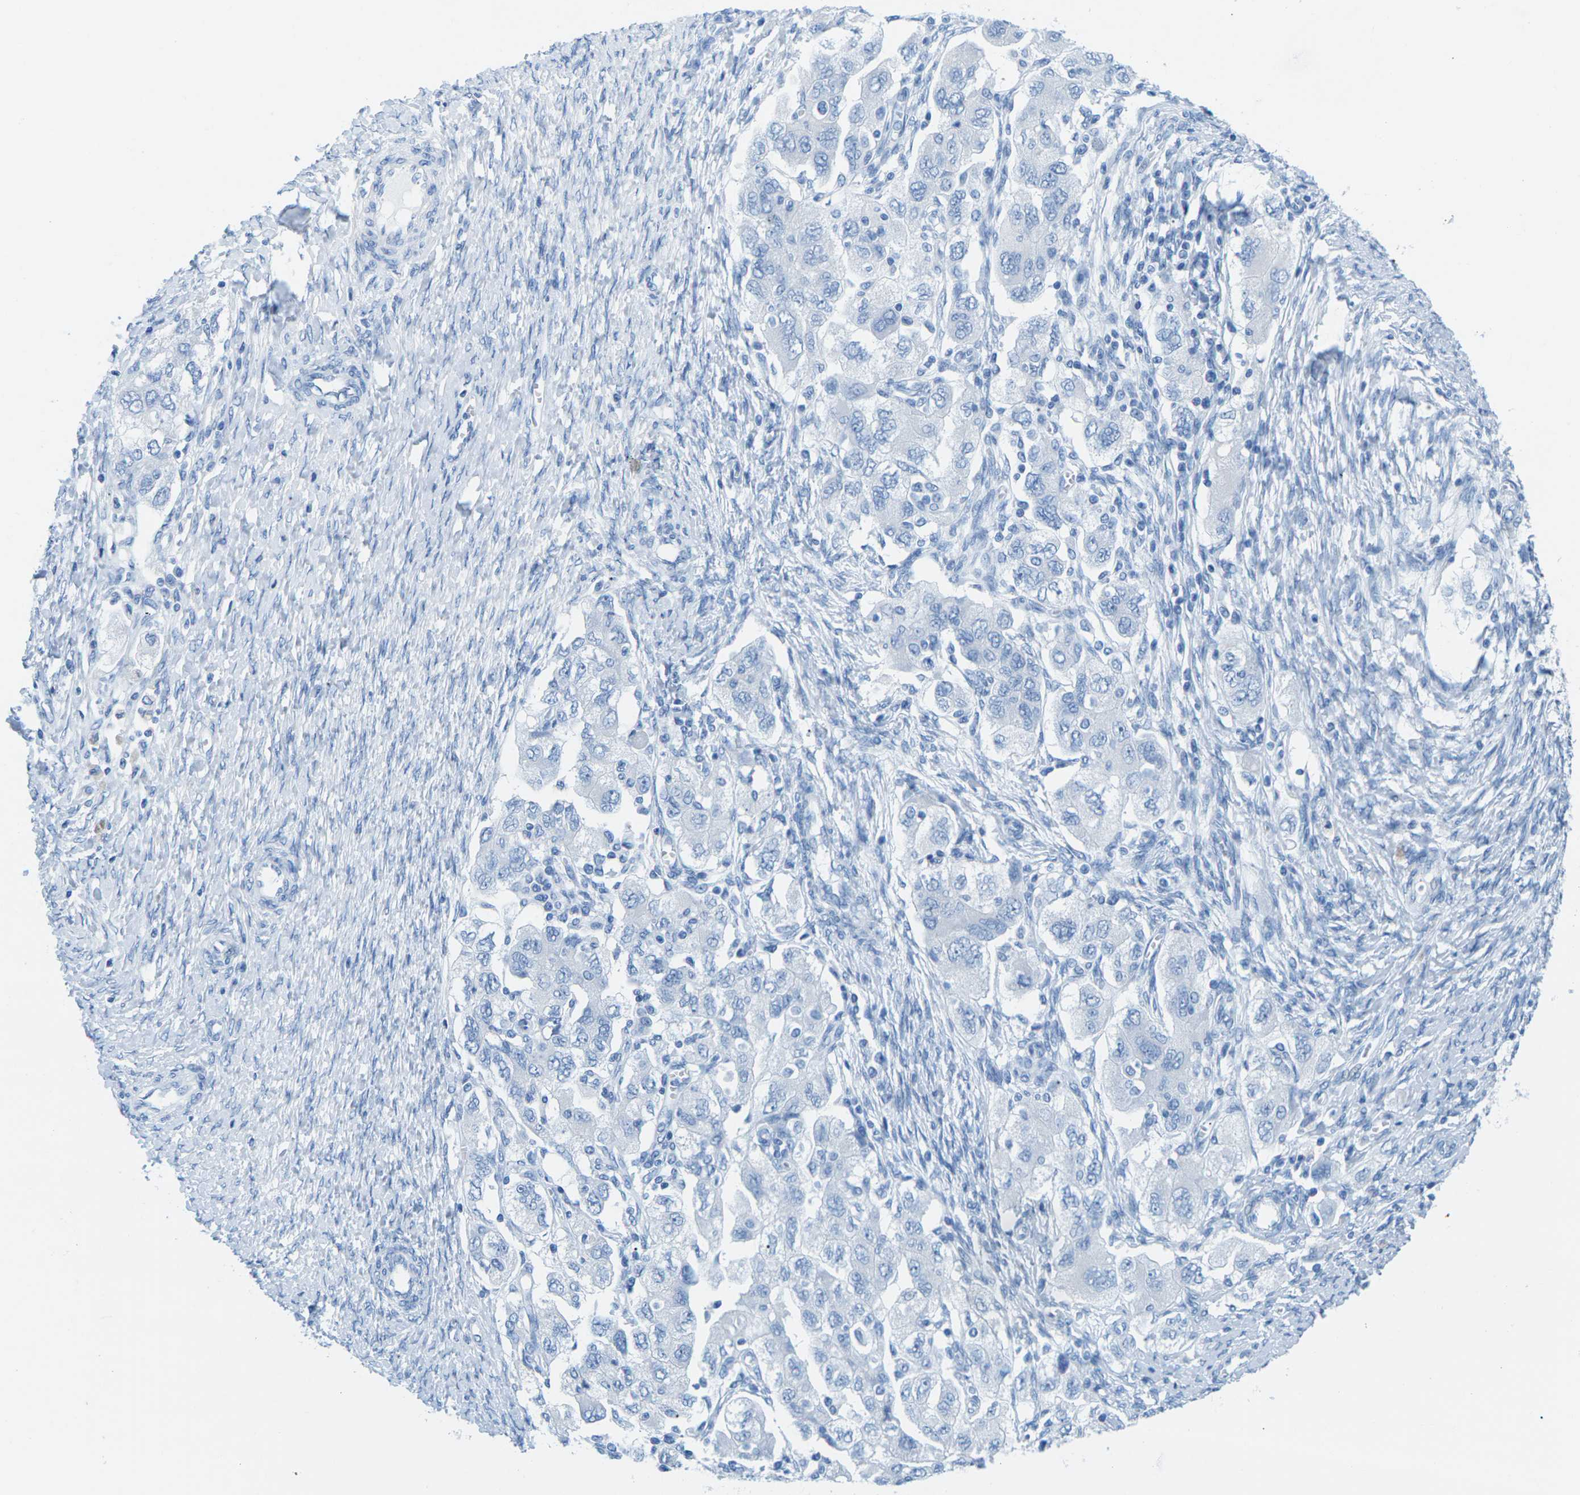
{"staining": {"intensity": "negative", "quantity": "none", "location": "none"}, "tissue": "ovarian cancer", "cell_type": "Tumor cells", "image_type": "cancer", "snomed": [{"axis": "morphology", "description": "Carcinoma, NOS"}, {"axis": "morphology", "description": "Cystadenocarcinoma, serous, NOS"}, {"axis": "topography", "description": "Ovary"}], "caption": "Immunohistochemical staining of human ovarian serous cystadenocarcinoma demonstrates no significant staining in tumor cells.", "gene": "SLC12A1", "patient": {"sex": "female", "age": 69}}